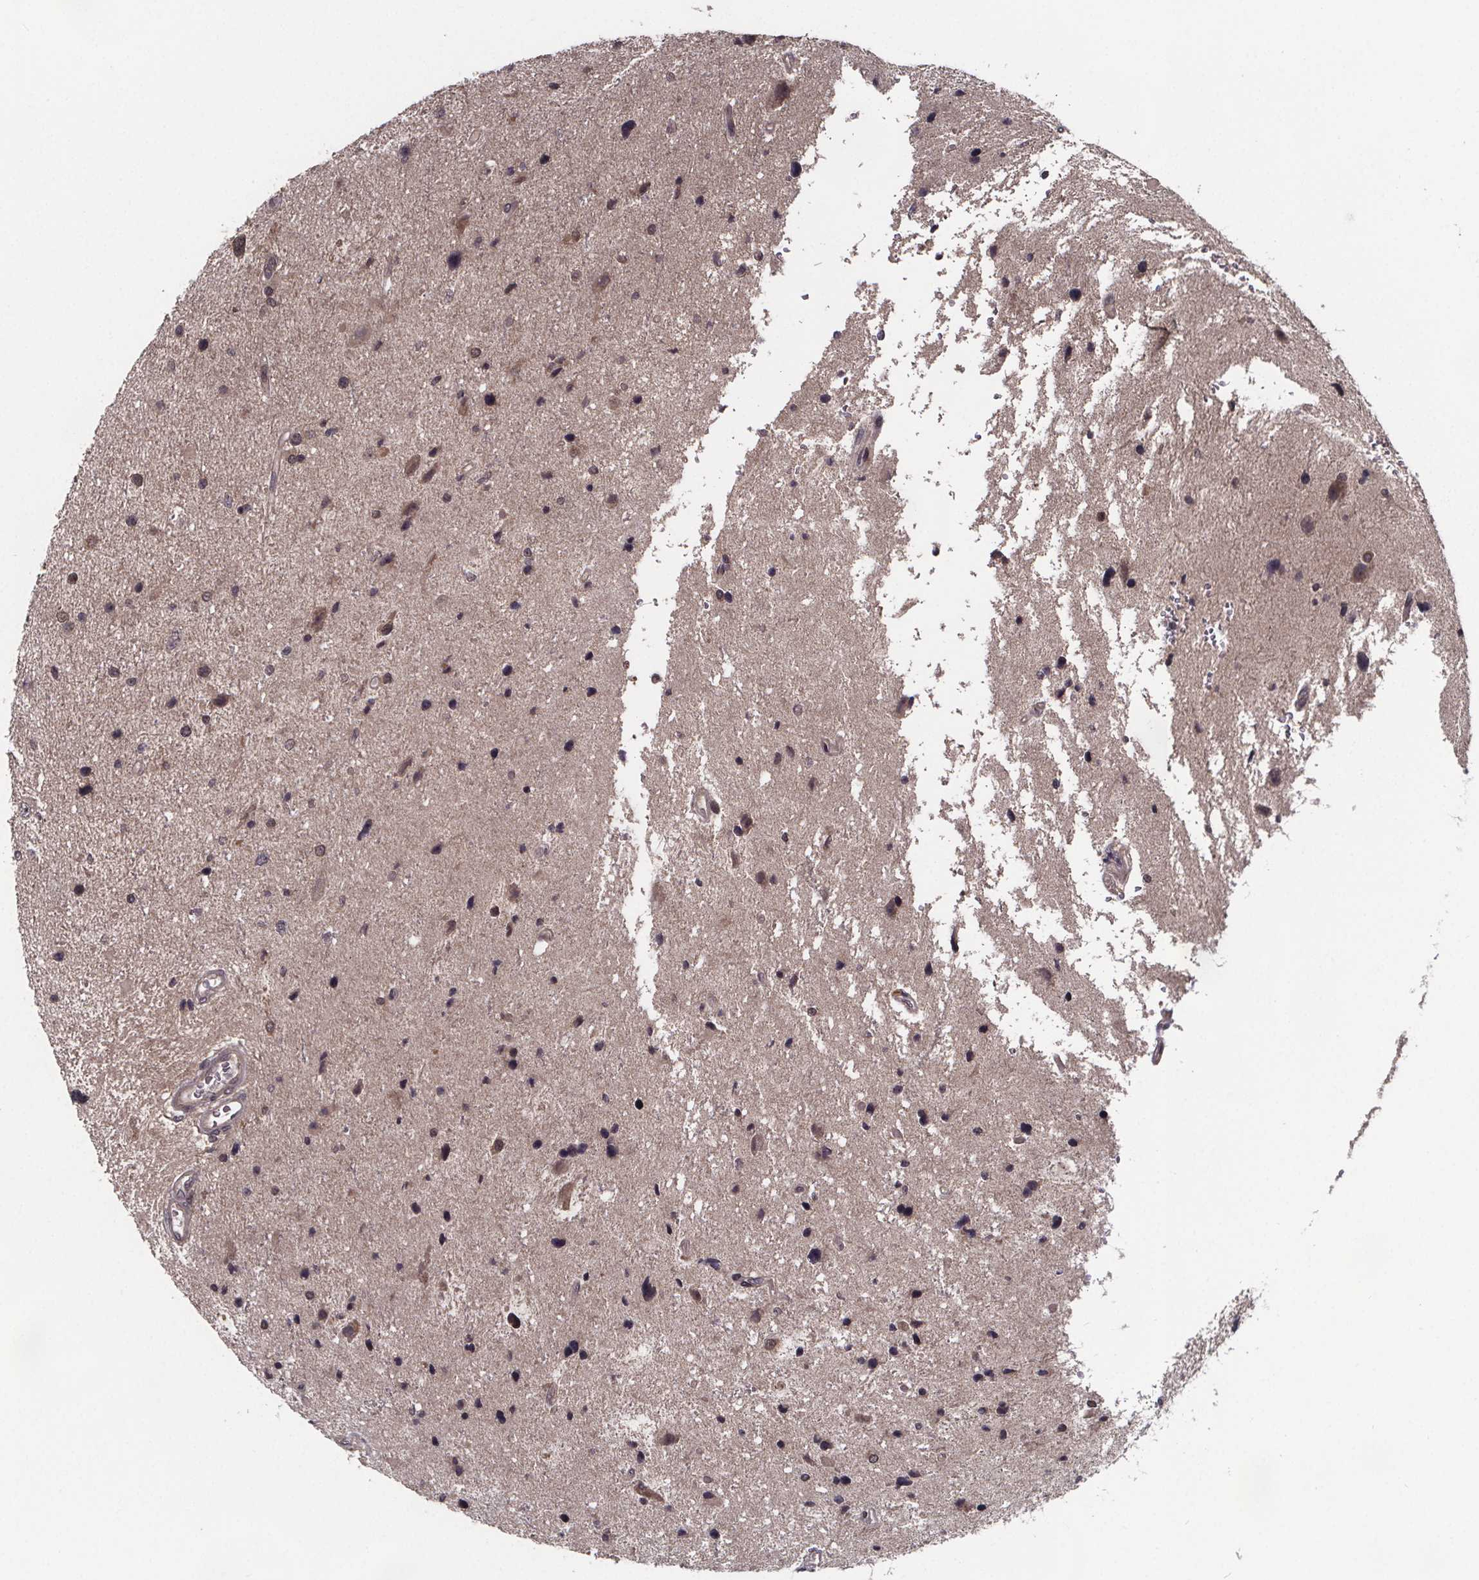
{"staining": {"intensity": "weak", "quantity": "<25%", "location": "cytoplasmic/membranous,nuclear"}, "tissue": "glioma", "cell_type": "Tumor cells", "image_type": "cancer", "snomed": [{"axis": "morphology", "description": "Glioma, malignant, Low grade"}, {"axis": "topography", "description": "Brain"}], "caption": "High magnification brightfield microscopy of glioma stained with DAB (3,3'-diaminobenzidine) (brown) and counterstained with hematoxylin (blue): tumor cells show no significant expression.", "gene": "FN3KRP", "patient": {"sex": "female", "age": 32}}